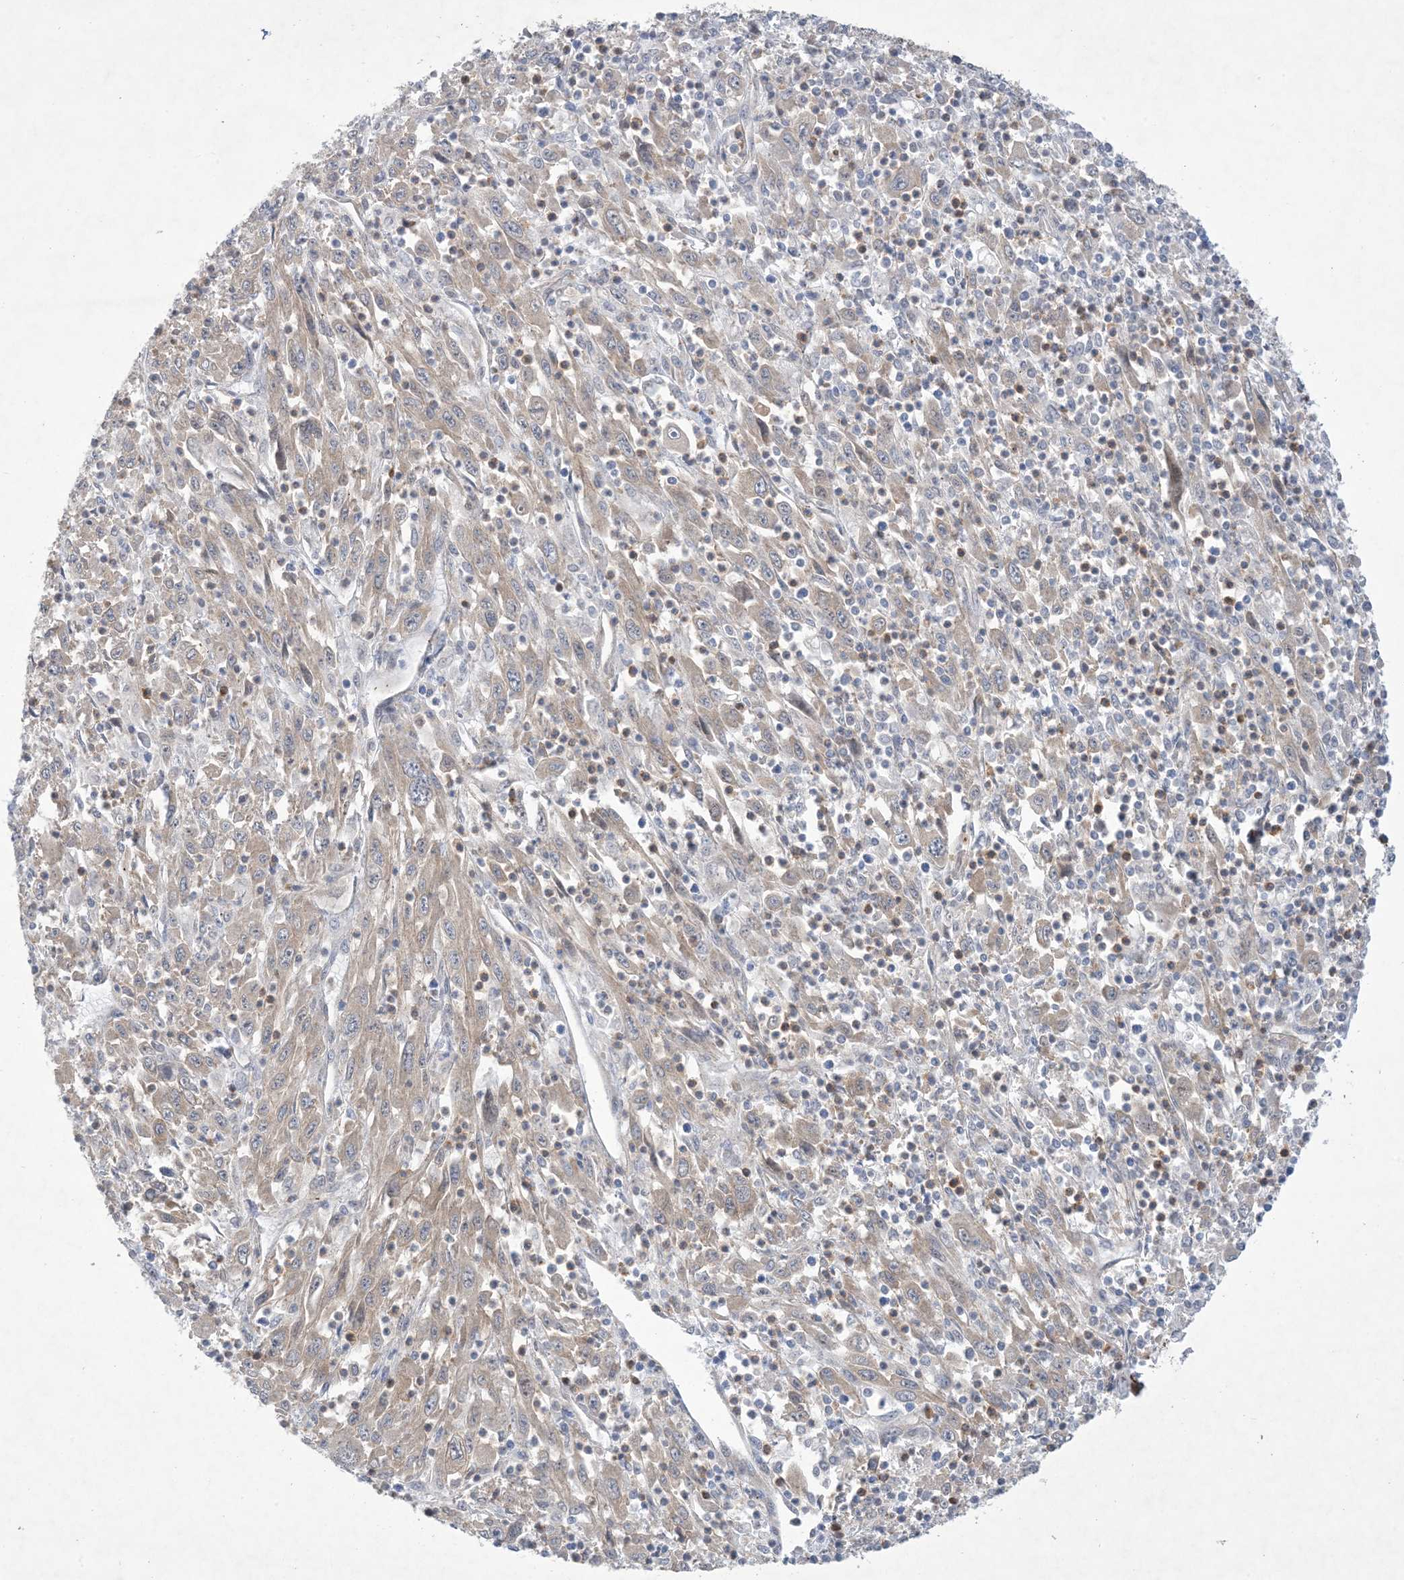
{"staining": {"intensity": "moderate", "quantity": "25%-75%", "location": "cytoplasmic/membranous"}, "tissue": "melanoma", "cell_type": "Tumor cells", "image_type": "cancer", "snomed": [{"axis": "morphology", "description": "Malignant melanoma, Metastatic site"}, {"axis": "topography", "description": "Skin"}], "caption": "Immunohistochemical staining of malignant melanoma (metastatic site) exhibits medium levels of moderate cytoplasmic/membranous protein positivity in about 25%-75% of tumor cells.", "gene": "EHBP1", "patient": {"sex": "female", "age": 56}}